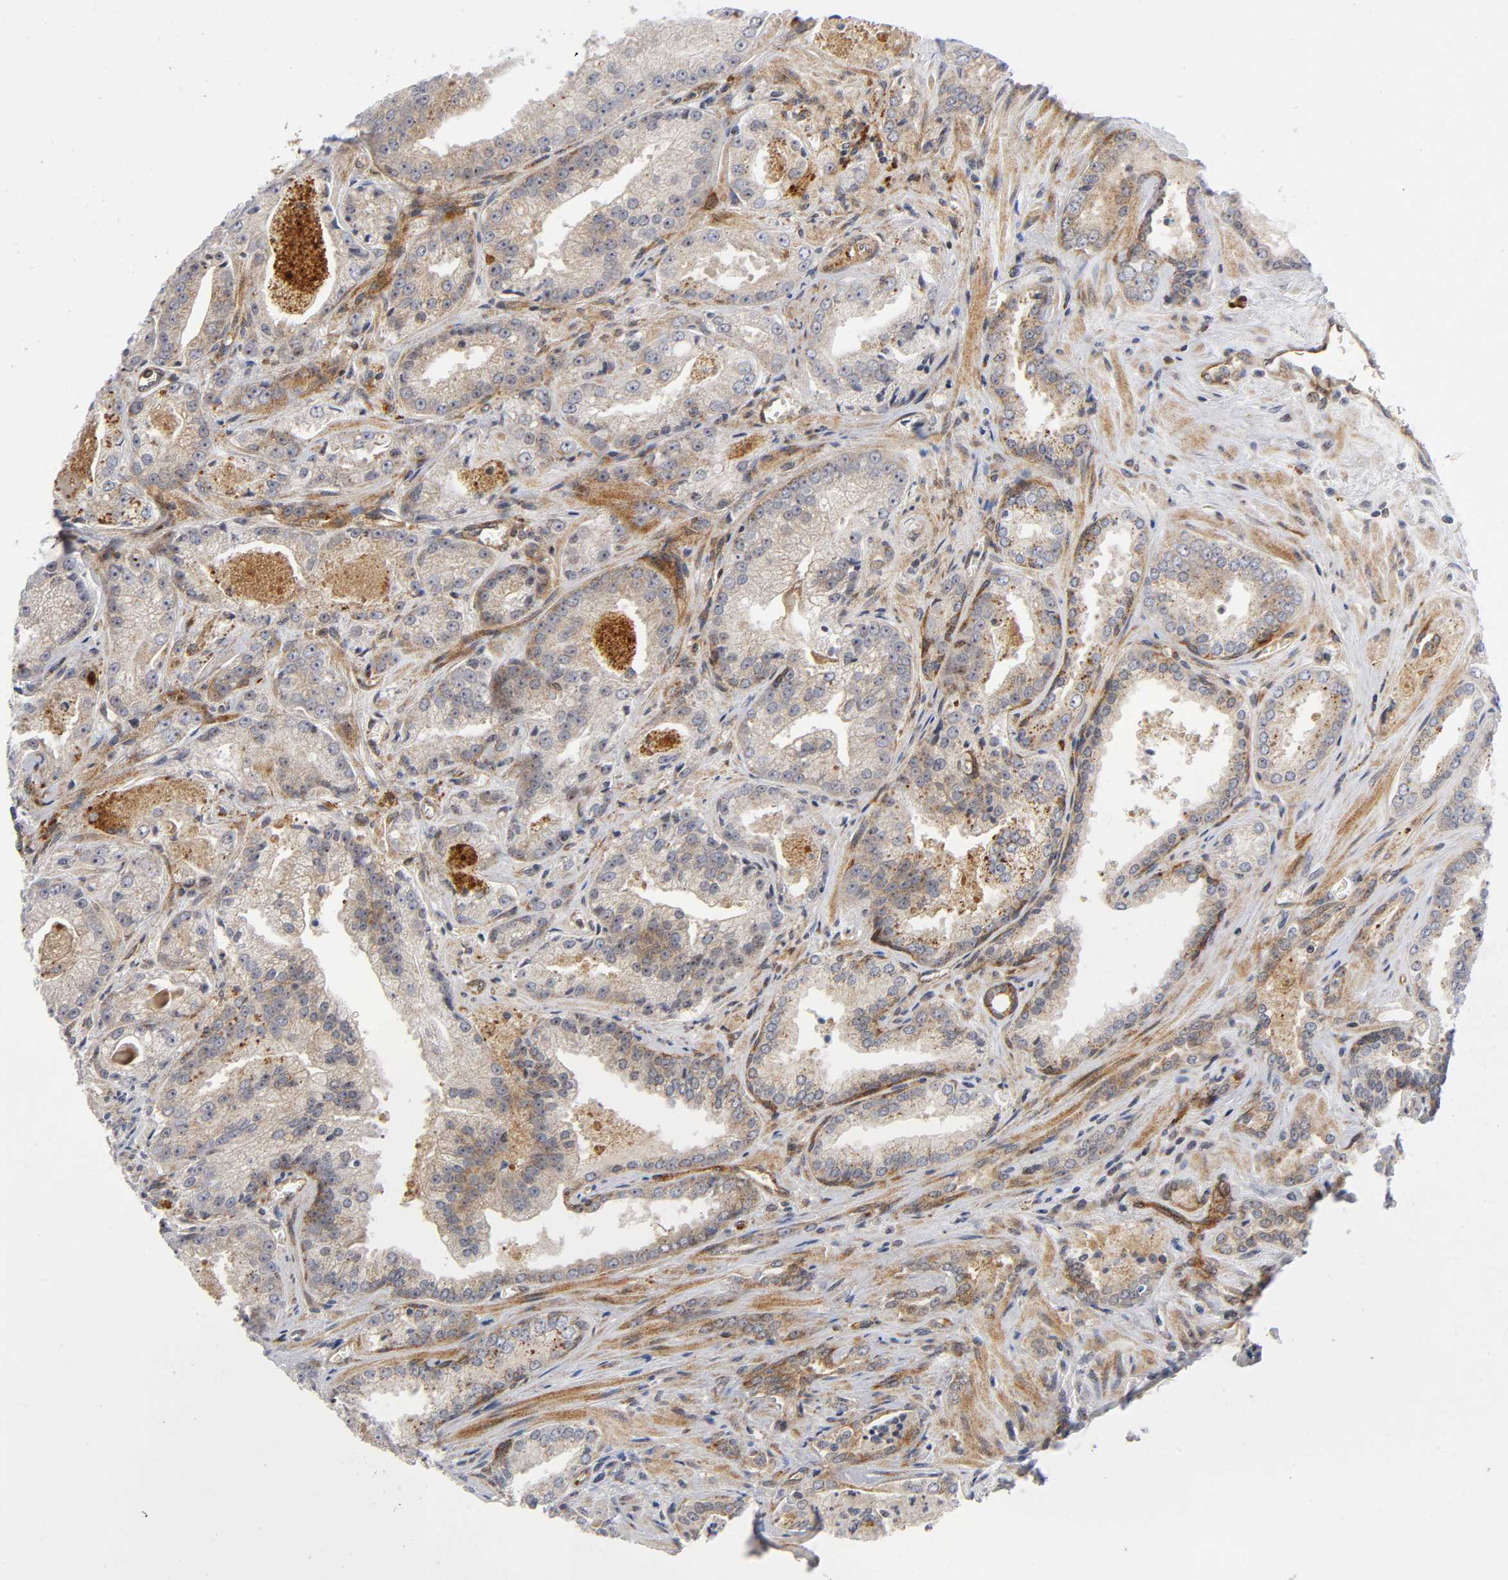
{"staining": {"intensity": "weak", "quantity": ">75%", "location": "cytoplasmic/membranous"}, "tissue": "prostate cancer", "cell_type": "Tumor cells", "image_type": "cancer", "snomed": [{"axis": "morphology", "description": "Adenocarcinoma, Low grade"}, {"axis": "topography", "description": "Prostate"}], "caption": "Prostate cancer was stained to show a protein in brown. There is low levels of weak cytoplasmic/membranous positivity in approximately >75% of tumor cells.", "gene": "EIF5", "patient": {"sex": "male", "age": 60}}